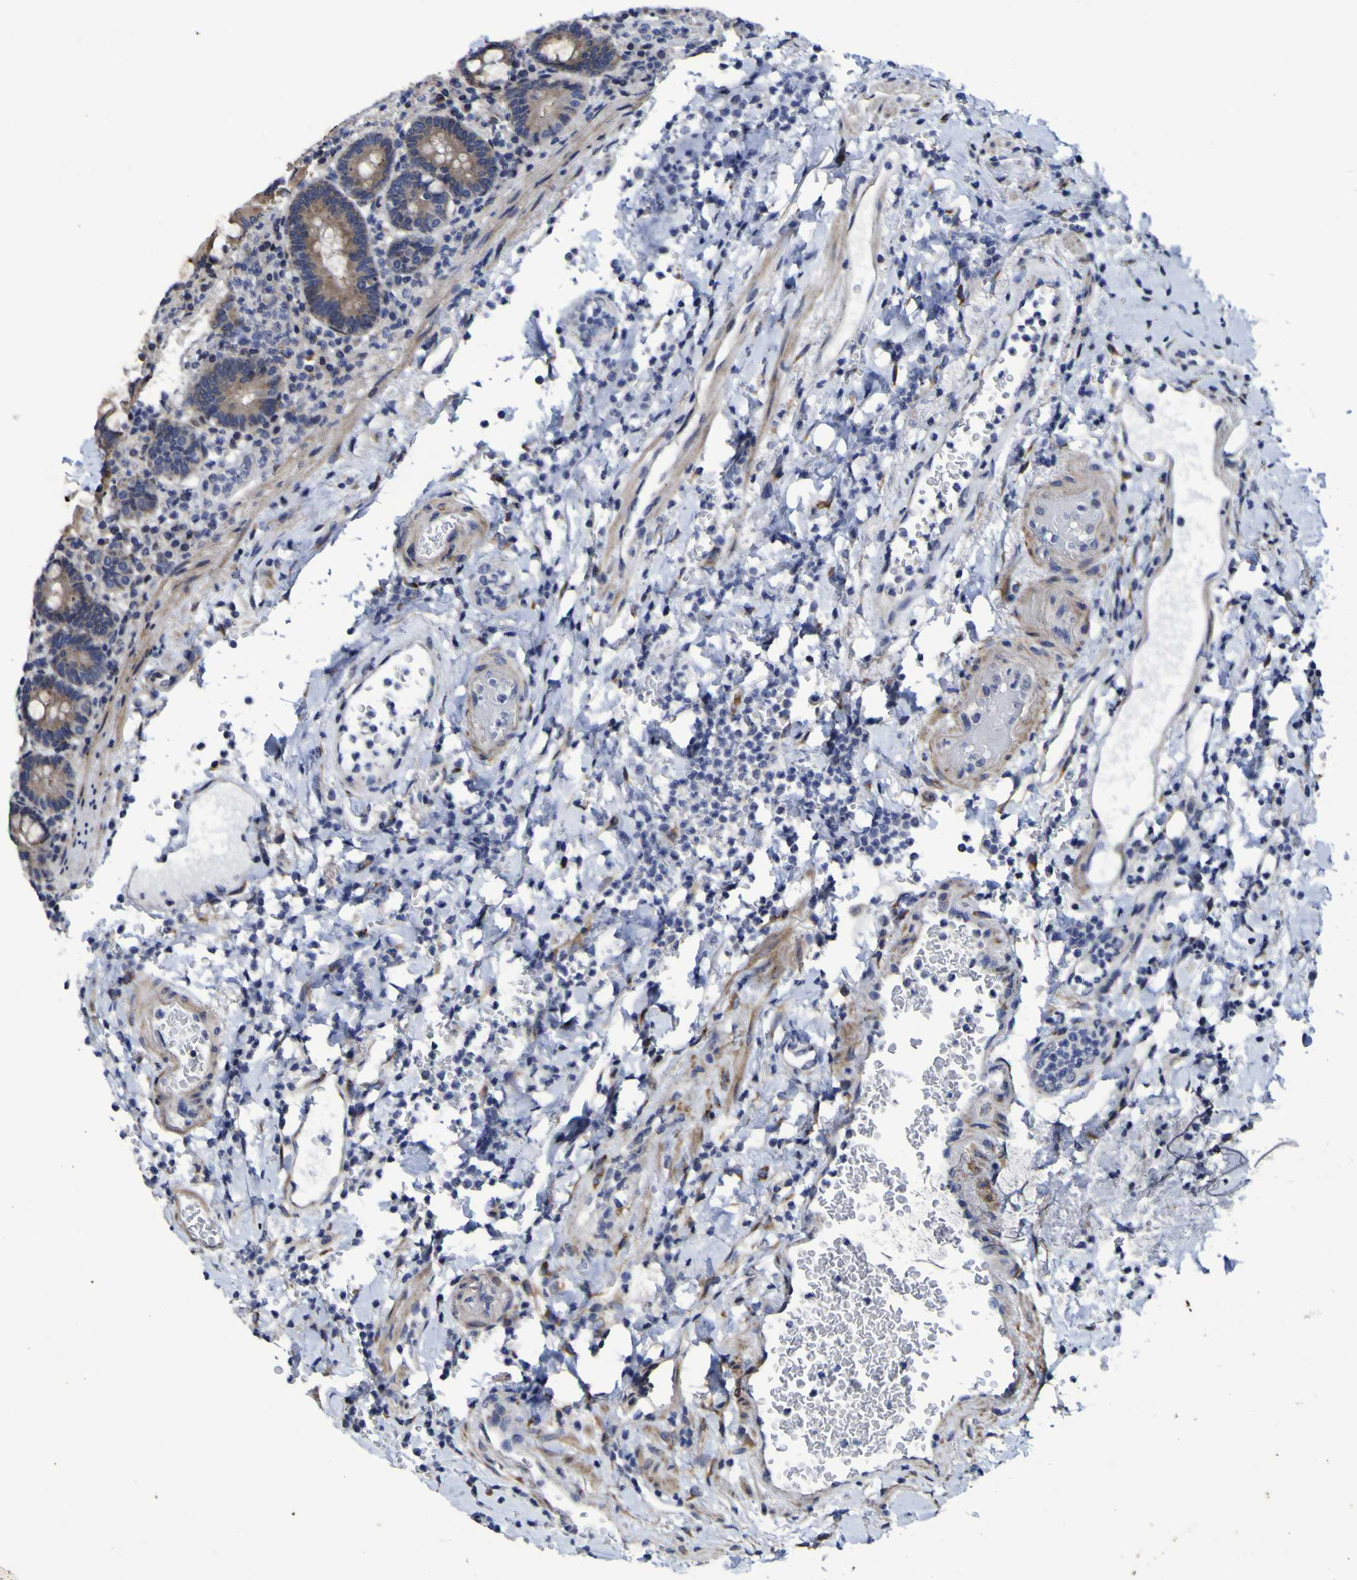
{"staining": {"intensity": "moderate", "quantity": "25%-75%", "location": "cytoplasmic/membranous"}, "tissue": "stomach", "cell_type": "Glandular cells", "image_type": "normal", "snomed": [{"axis": "morphology", "description": "Normal tissue, NOS"}, {"axis": "topography", "description": "Stomach, upper"}], "caption": "DAB immunohistochemical staining of normal human stomach demonstrates moderate cytoplasmic/membranous protein positivity in about 25%-75% of glandular cells.", "gene": "P3H1", "patient": {"sex": "male", "age": 68}}